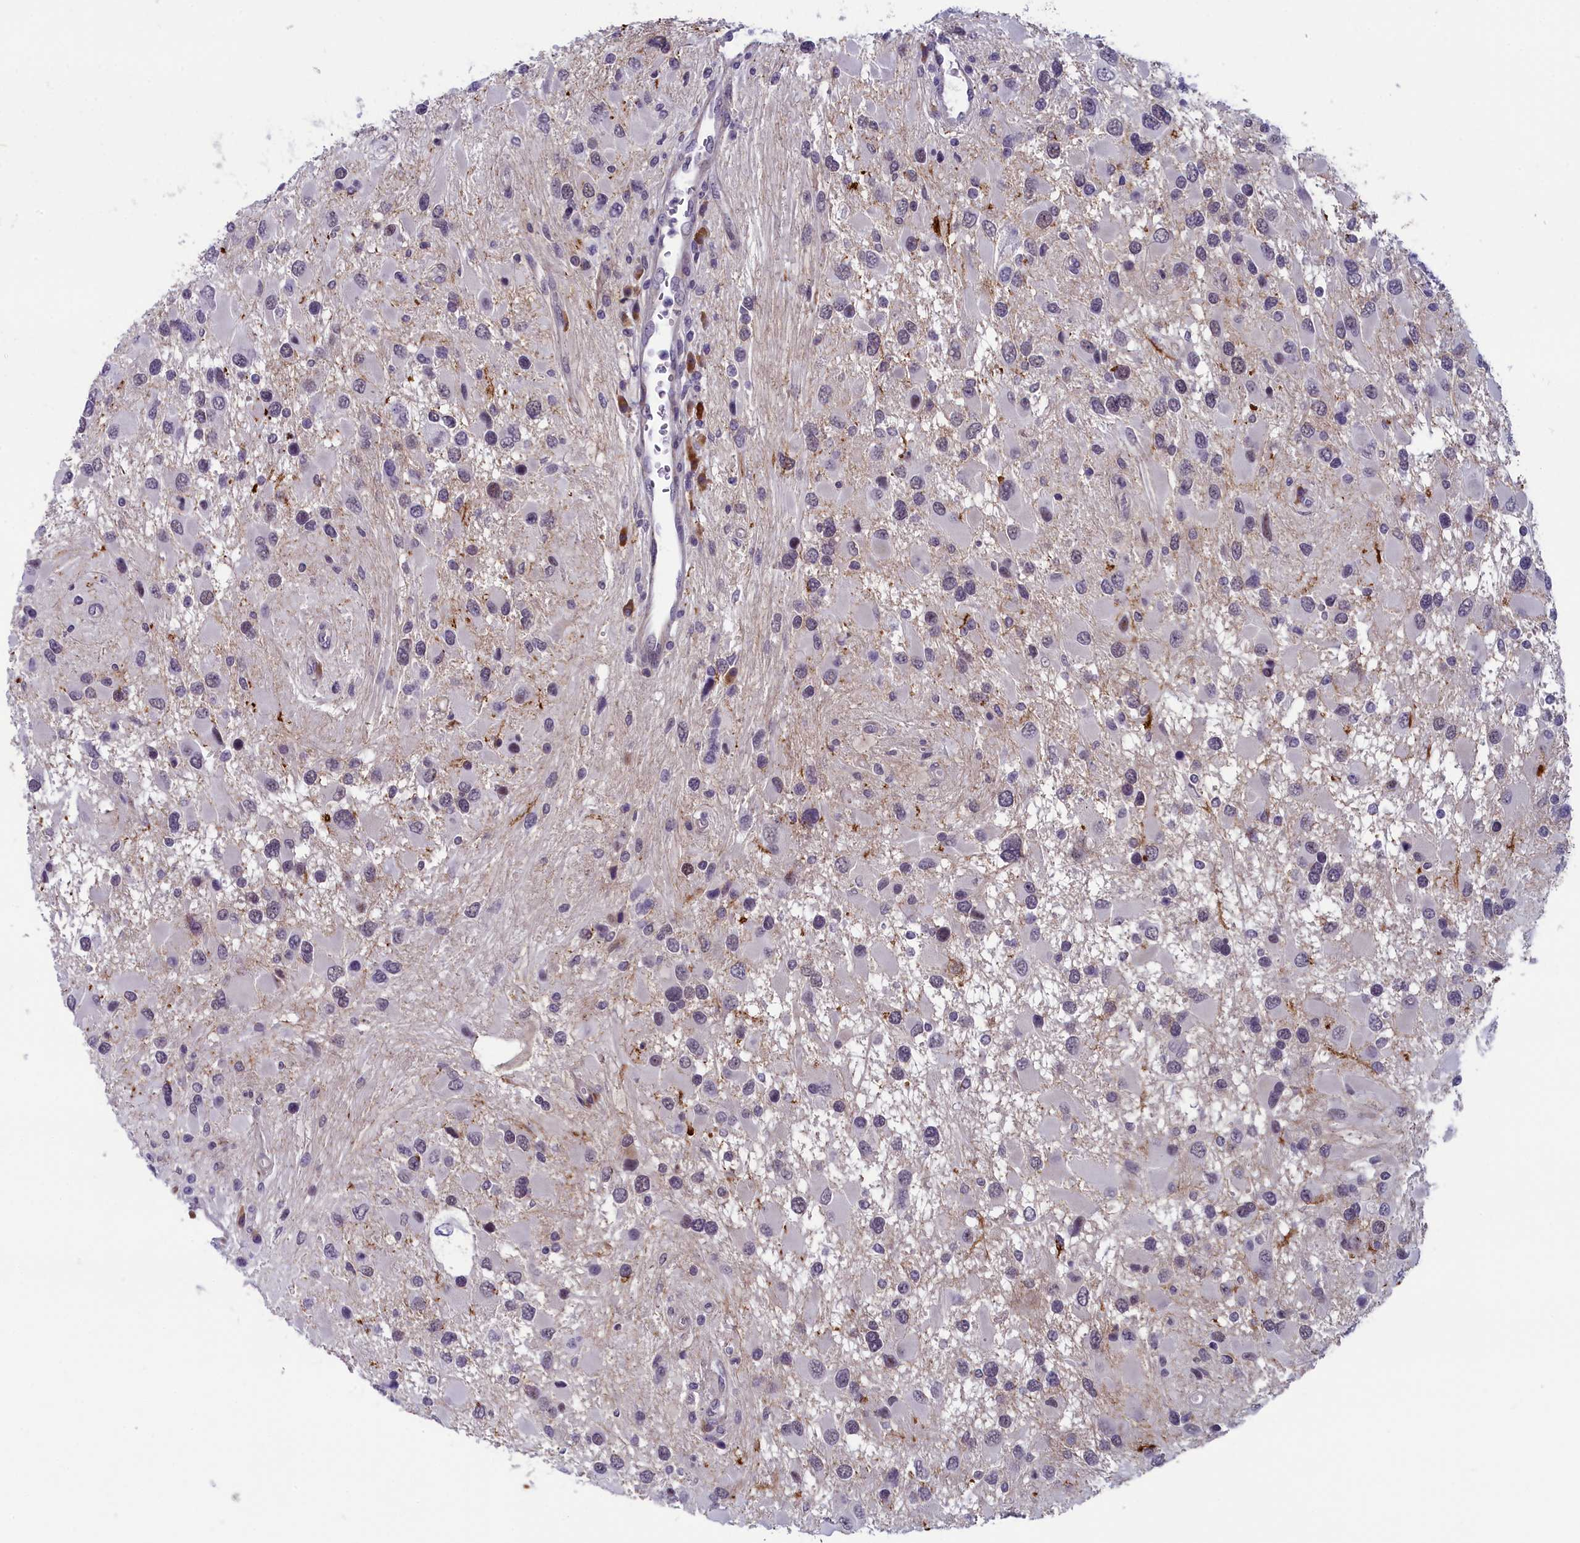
{"staining": {"intensity": "negative", "quantity": "none", "location": "none"}, "tissue": "glioma", "cell_type": "Tumor cells", "image_type": "cancer", "snomed": [{"axis": "morphology", "description": "Glioma, malignant, High grade"}, {"axis": "topography", "description": "Brain"}], "caption": "High magnification brightfield microscopy of malignant high-grade glioma stained with DAB (brown) and counterstained with hematoxylin (blue): tumor cells show no significant positivity.", "gene": "CNEP1R1", "patient": {"sex": "male", "age": 53}}